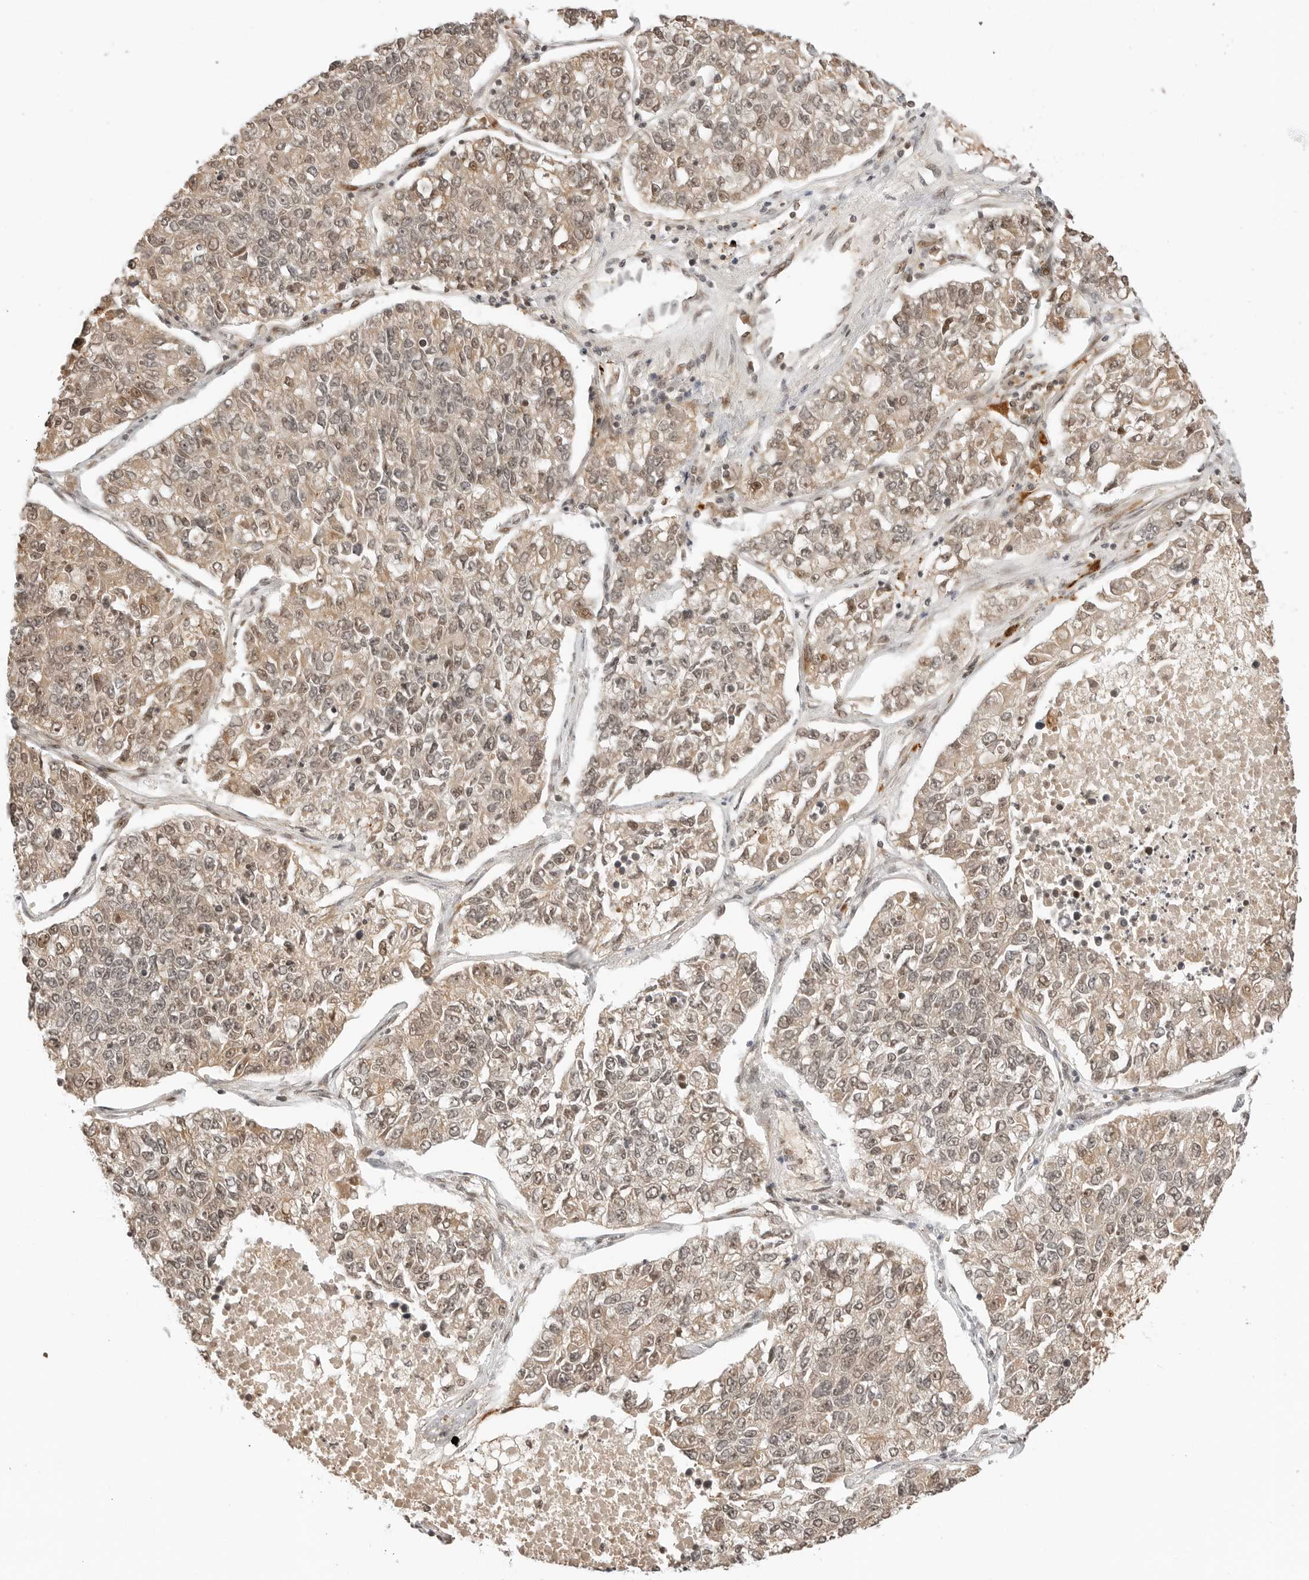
{"staining": {"intensity": "weak", "quantity": "25%-75%", "location": "cytoplasmic/membranous,nuclear"}, "tissue": "lung cancer", "cell_type": "Tumor cells", "image_type": "cancer", "snomed": [{"axis": "morphology", "description": "Adenocarcinoma, NOS"}, {"axis": "topography", "description": "Lung"}], "caption": "Tumor cells exhibit low levels of weak cytoplasmic/membranous and nuclear staining in approximately 25%-75% of cells in human lung cancer. The protein of interest is stained brown, and the nuclei are stained in blue (DAB (3,3'-diaminobenzidine) IHC with brightfield microscopy, high magnification).", "gene": "GEM", "patient": {"sex": "male", "age": 49}}